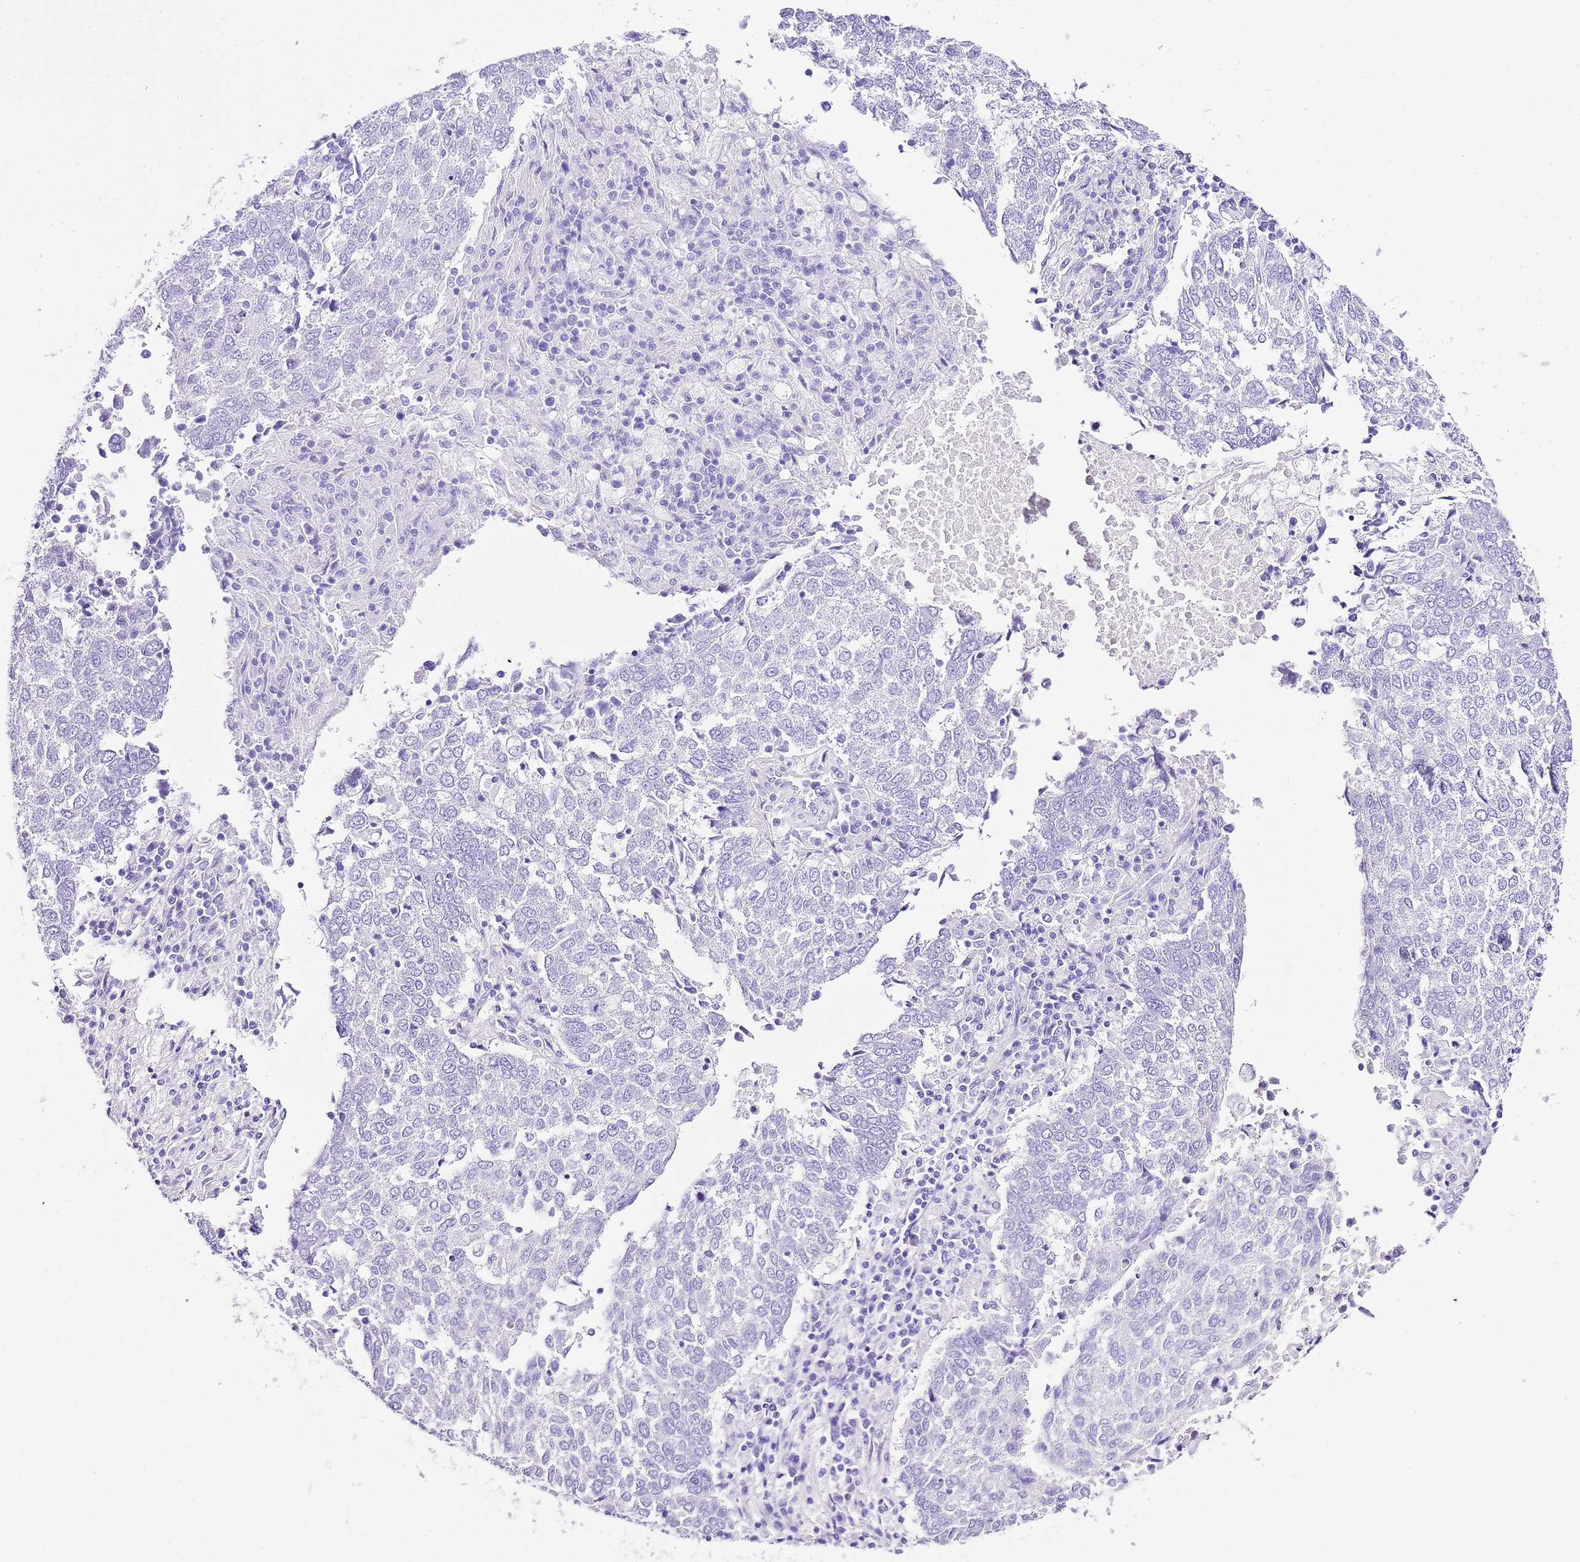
{"staining": {"intensity": "negative", "quantity": "none", "location": "none"}, "tissue": "lung cancer", "cell_type": "Tumor cells", "image_type": "cancer", "snomed": [{"axis": "morphology", "description": "Squamous cell carcinoma, NOS"}, {"axis": "topography", "description": "Lung"}], "caption": "This is an immunohistochemistry (IHC) photomicrograph of human lung cancer. There is no positivity in tumor cells.", "gene": "KCNC1", "patient": {"sex": "male", "age": 73}}